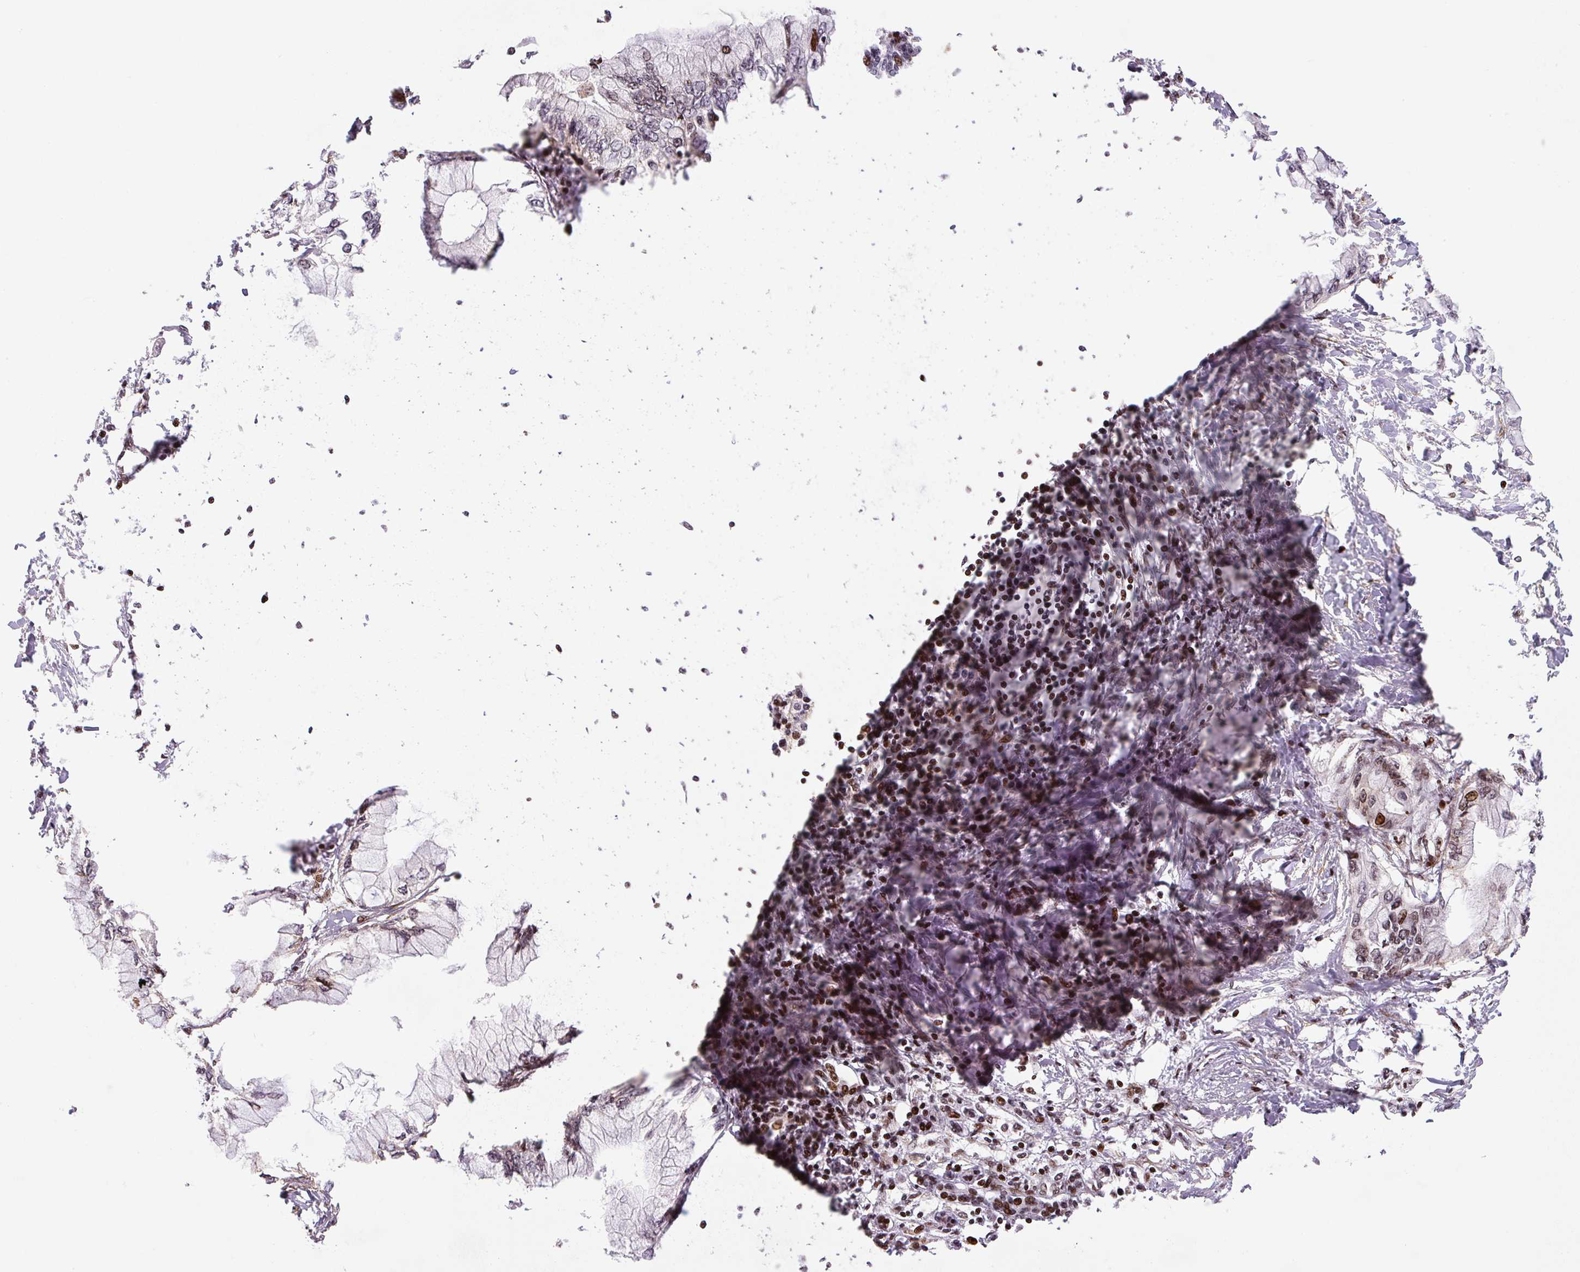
{"staining": {"intensity": "moderate", "quantity": ">75%", "location": "nuclear"}, "tissue": "pancreatic cancer", "cell_type": "Tumor cells", "image_type": "cancer", "snomed": [{"axis": "morphology", "description": "Adenocarcinoma, NOS"}, {"axis": "topography", "description": "Pancreas"}], "caption": "Immunohistochemical staining of adenocarcinoma (pancreatic) demonstrates moderate nuclear protein staining in about >75% of tumor cells.", "gene": "PYDC2", "patient": {"sex": "male", "age": 48}}